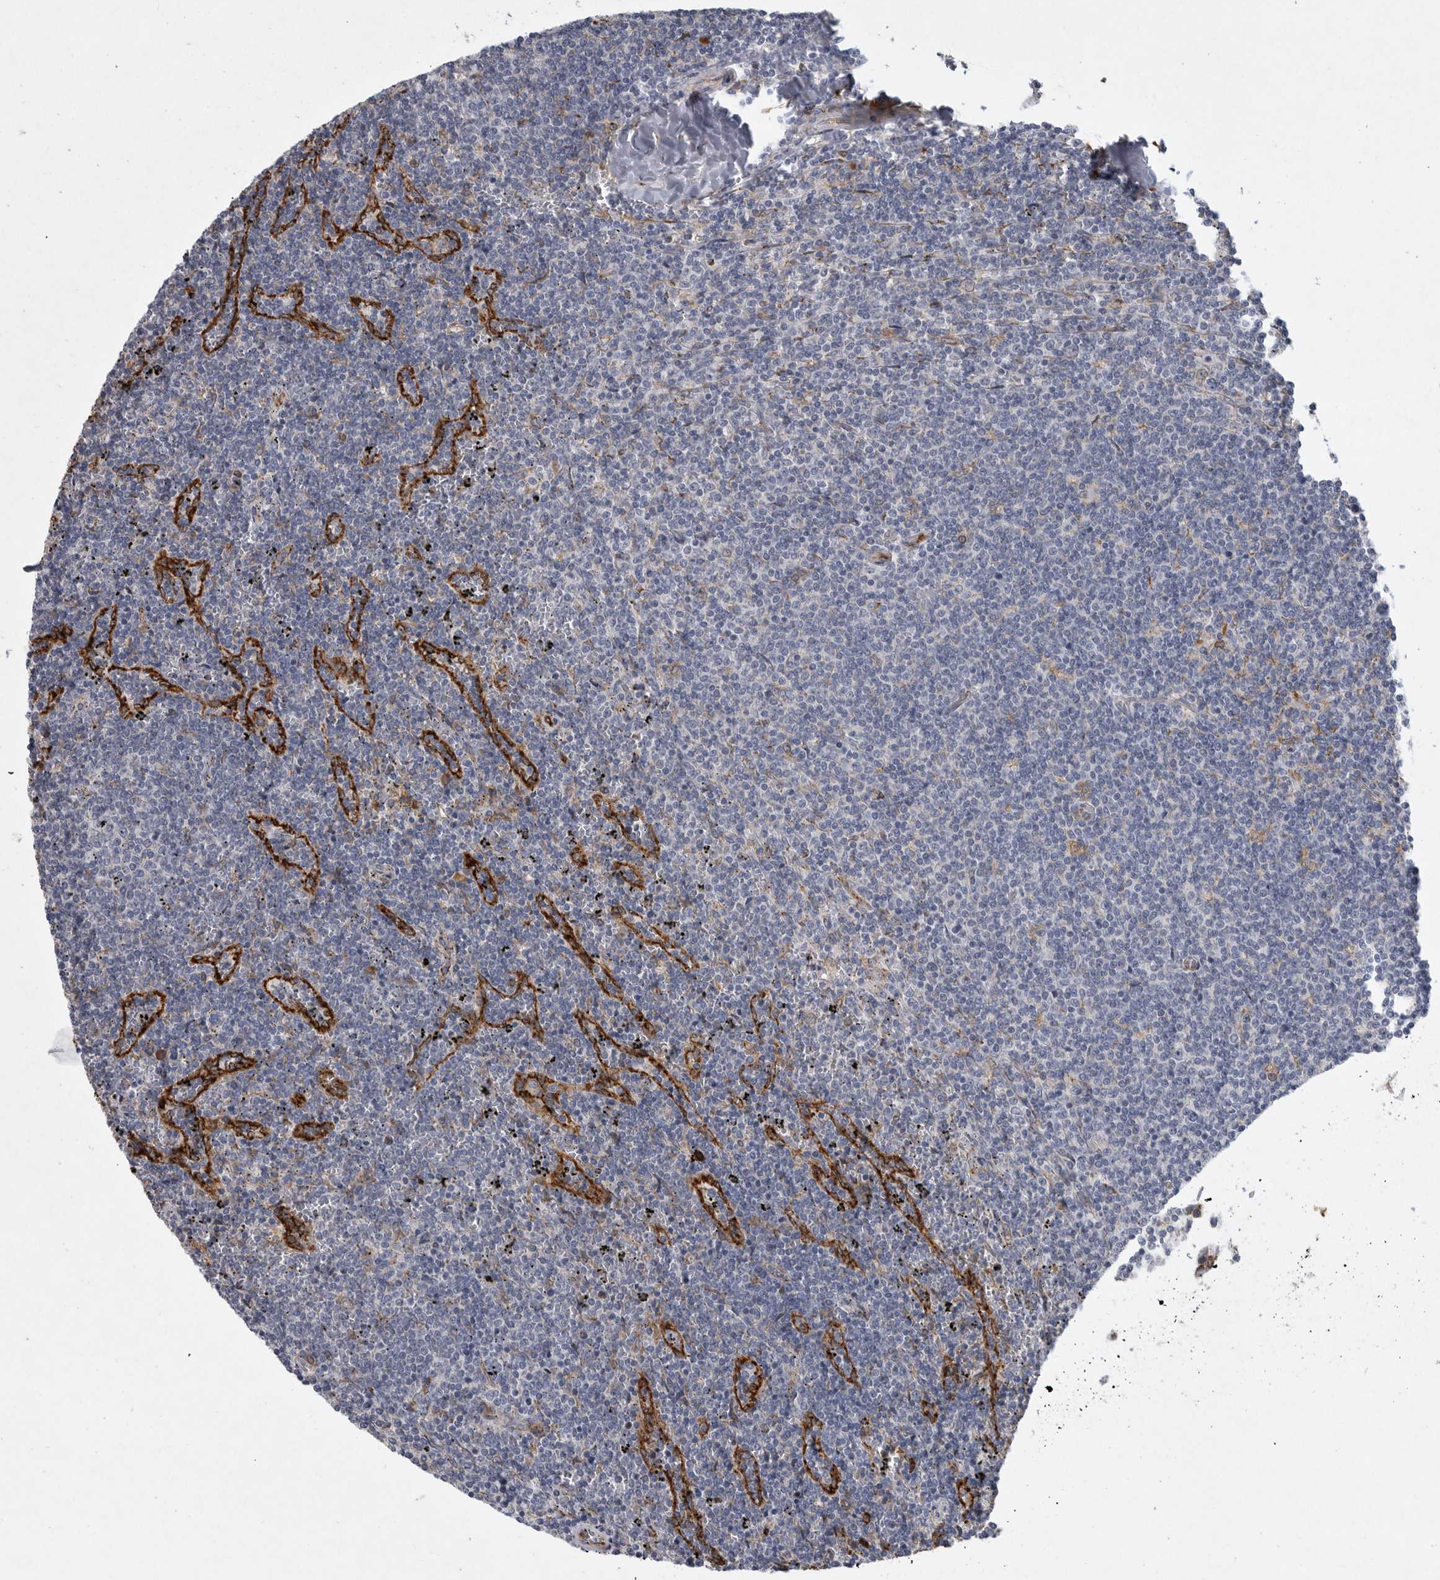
{"staining": {"intensity": "negative", "quantity": "none", "location": "none"}, "tissue": "lymphoma", "cell_type": "Tumor cells", "image_type": "cancer", "snomed": [{"axis": "morphology", "description": "Malignant lymphoma, non-Hodgkin's type, Low grade"}, {"axis": "topography", "description": "Spleen"}], "caption": "The immunohistochemistry (IHC) histopathology image has no significant expression in tumor cells of lymphoma tissue.", "gene": "MINPP1", "patient": {"sex": "female", "age": 50}}